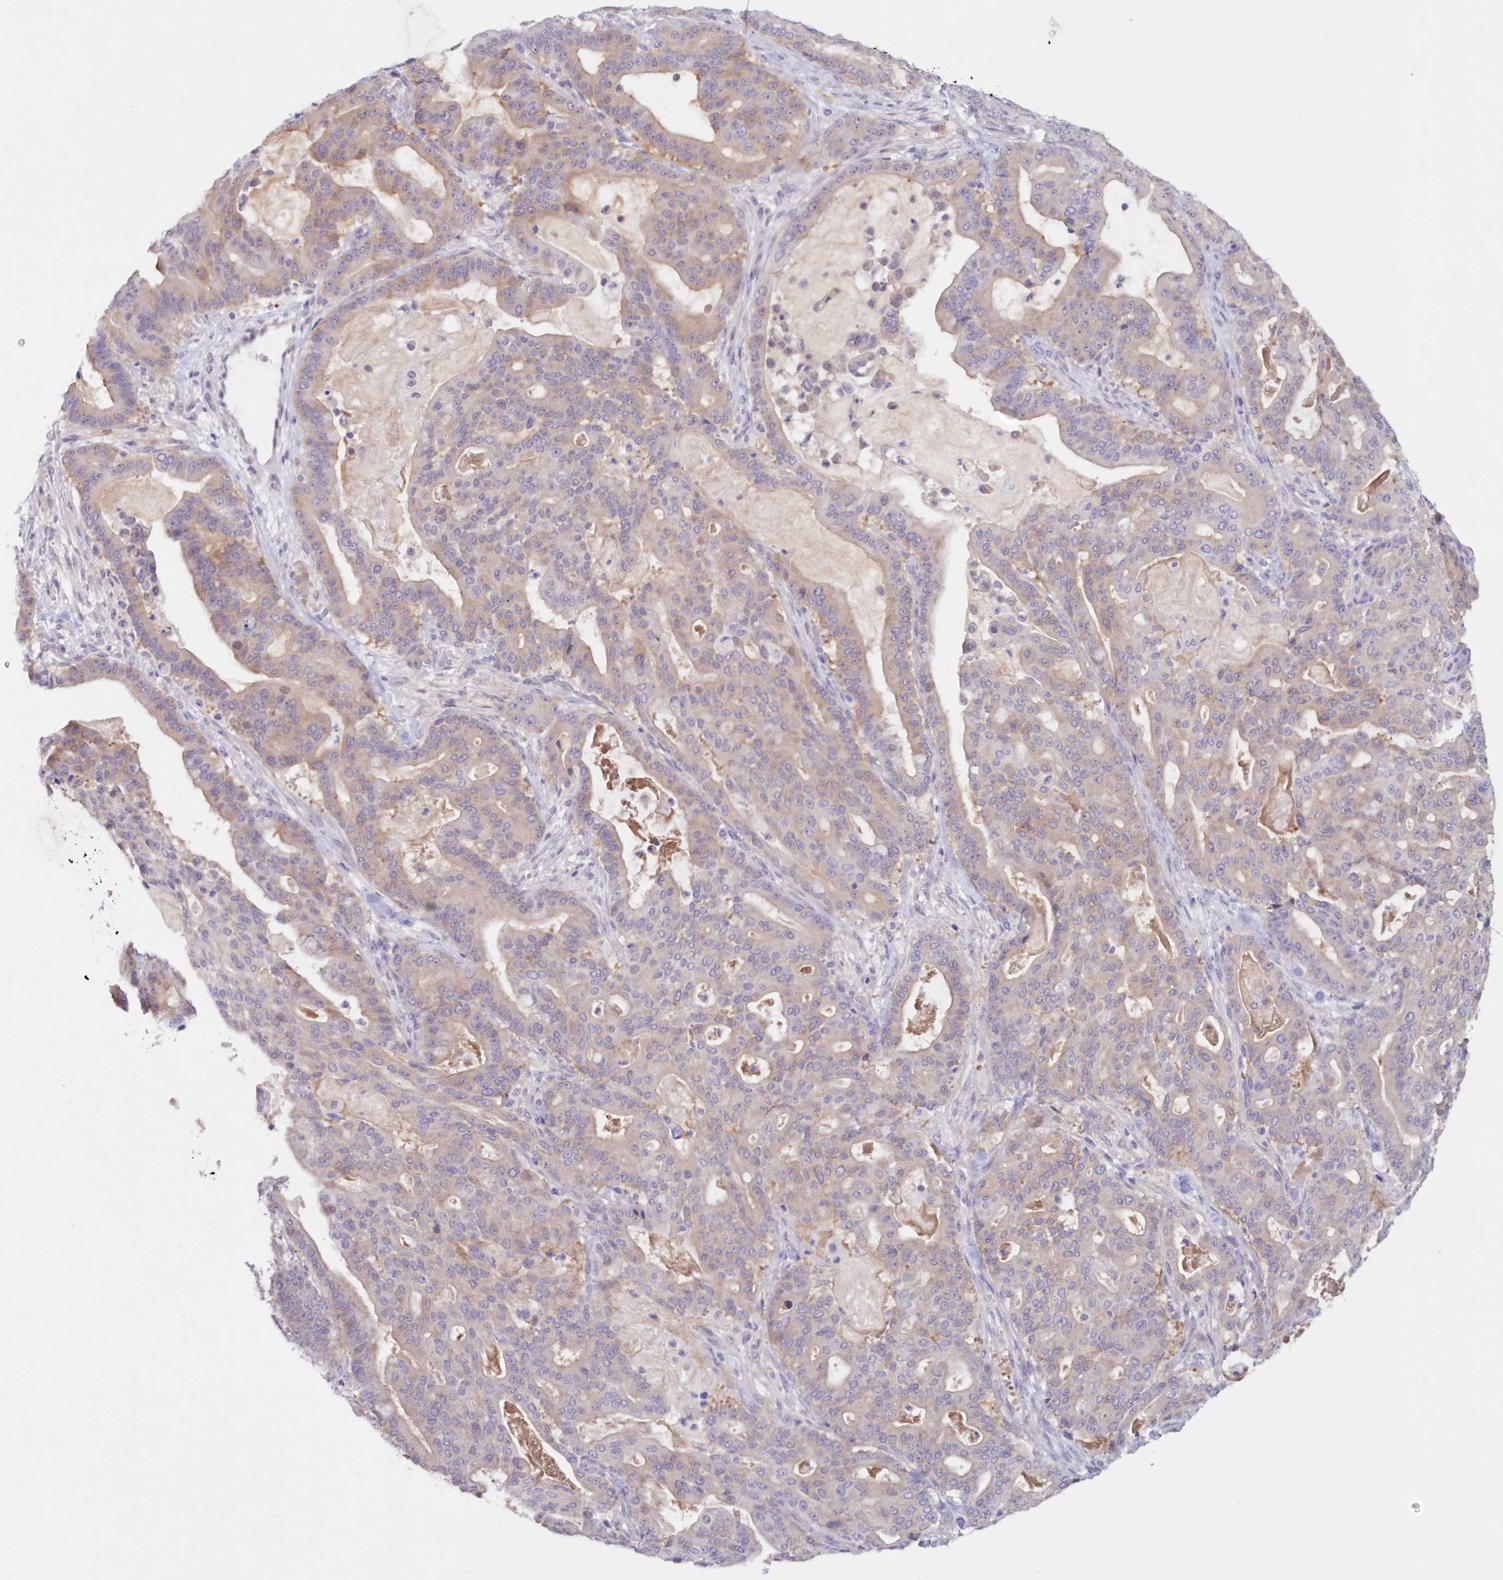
{"staining": {"intensity": "weak", "quantity": "<25%", "location": "cytoplasmic/membranous"}, "tissue": "pancreatic cancer", "cell_type": "Tumor cells", "image_type": "cancer", "snomed": [{"axis": "morphology", "description": "Adenocarcinoma, NOS"}, {"axis": "topography", "description": "Pancreas"}], "caption": "This is a micrograph of immunohistochemistry staining of adenocarcinoma (pancreatic), which shows no positivity in tumor cells. (Brightfield microscopy of DAB immunohistochemistry (IHC) at high magnification).", "gene": "SNED1", "patient": {"sex": "male", "age": 63}}